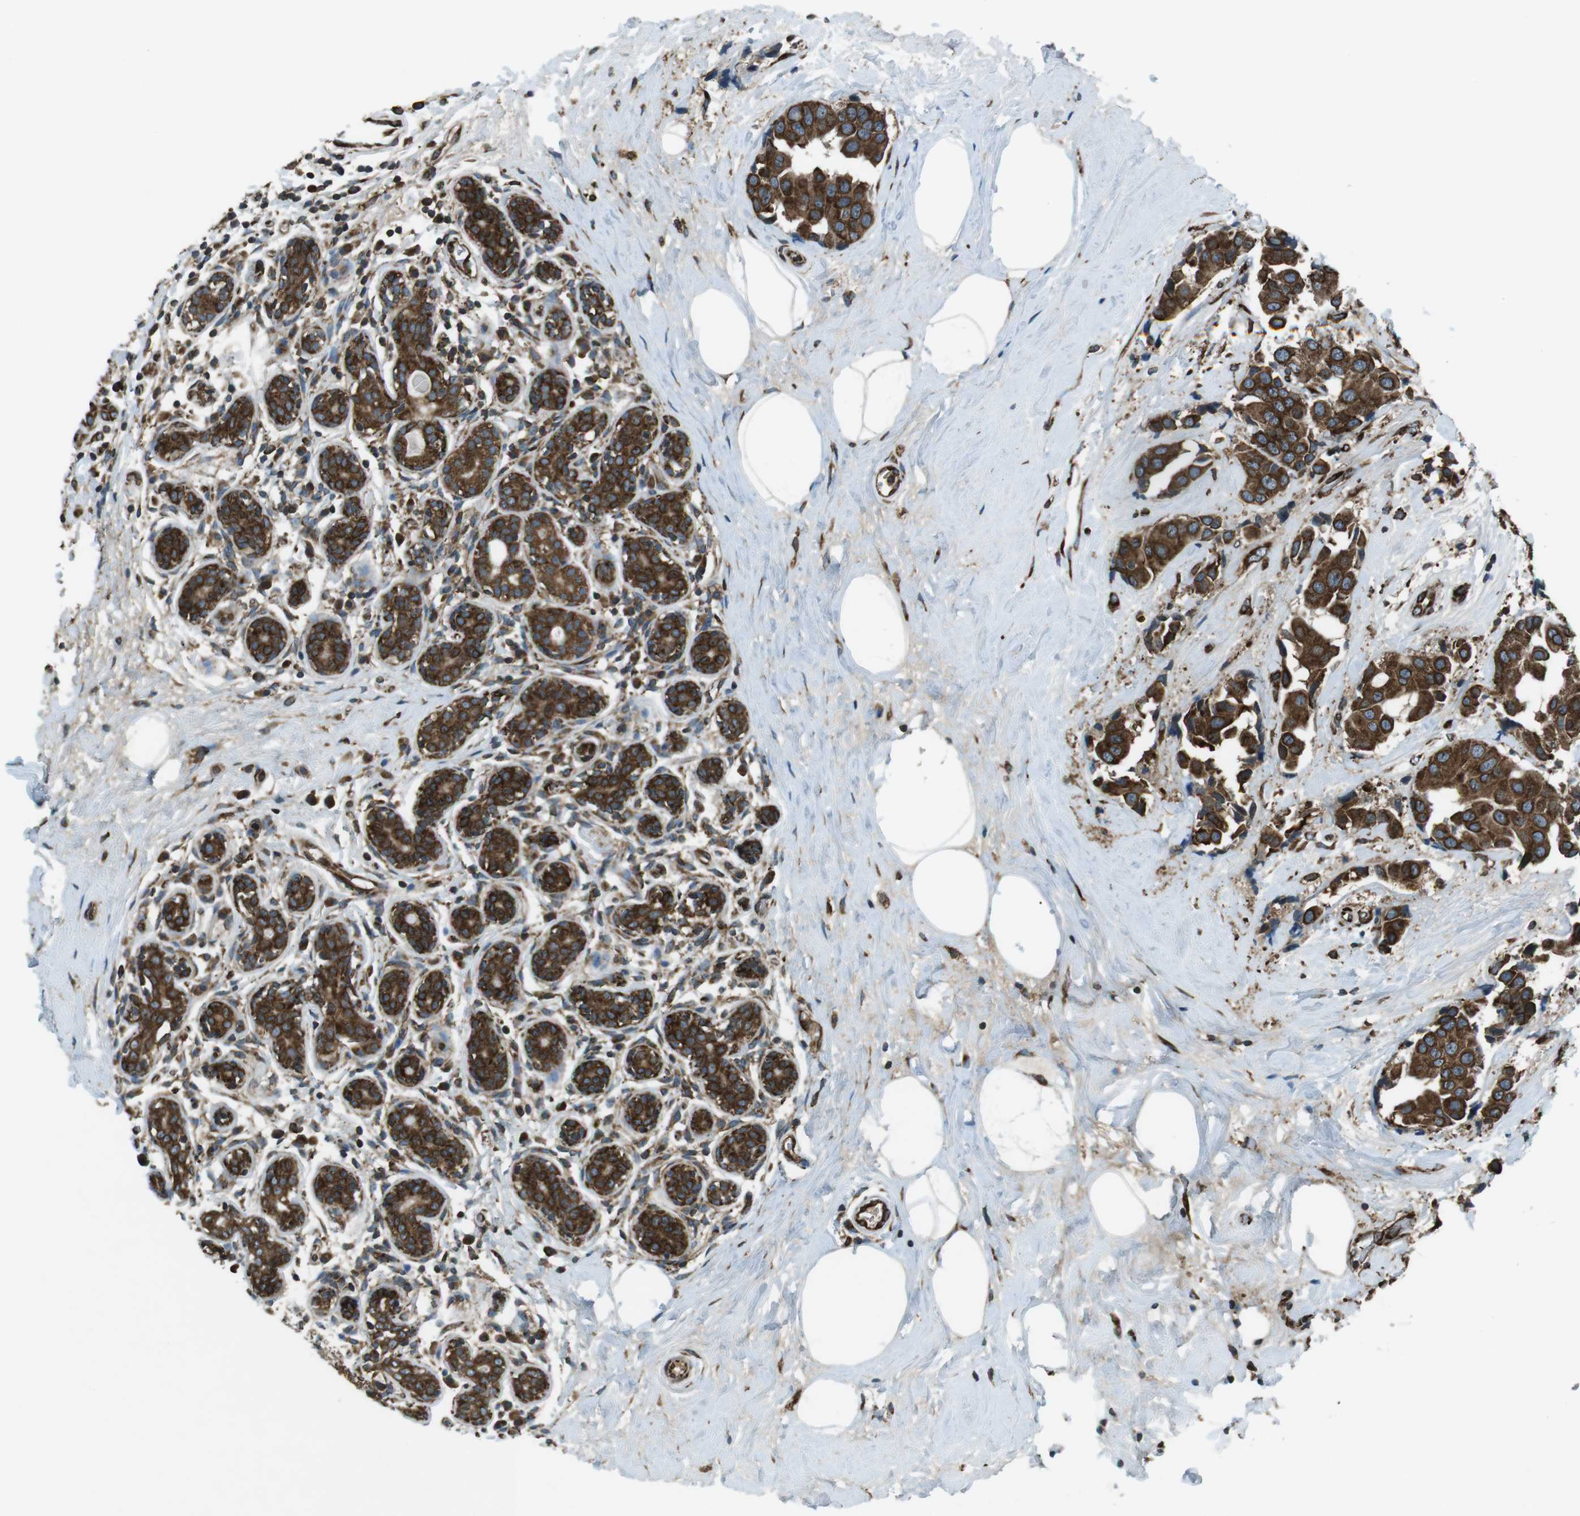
{"staining": {"intensity": "strong", "quantity": ">75%", "location": "cytoplasmic/membranous"}, "tissue": "breast cancer", "cell_type": "Tumor cells", "image_type": "cancer", "snomed": [{"axis": "morphology", "description": "Normal tissue, NOS"}, {"axis": "morphology", "description": "Duct carcinoma"}, {"axis": "topography", "description": "Breast"}], "caption": "Breast cancer was stained to show a protein in brown. There is high levels of strong cytoplasmic/membranous staining in about >75% of tumor cells.", "gene": "KTN1", "patient": {"sex": "female", "age": 39}}